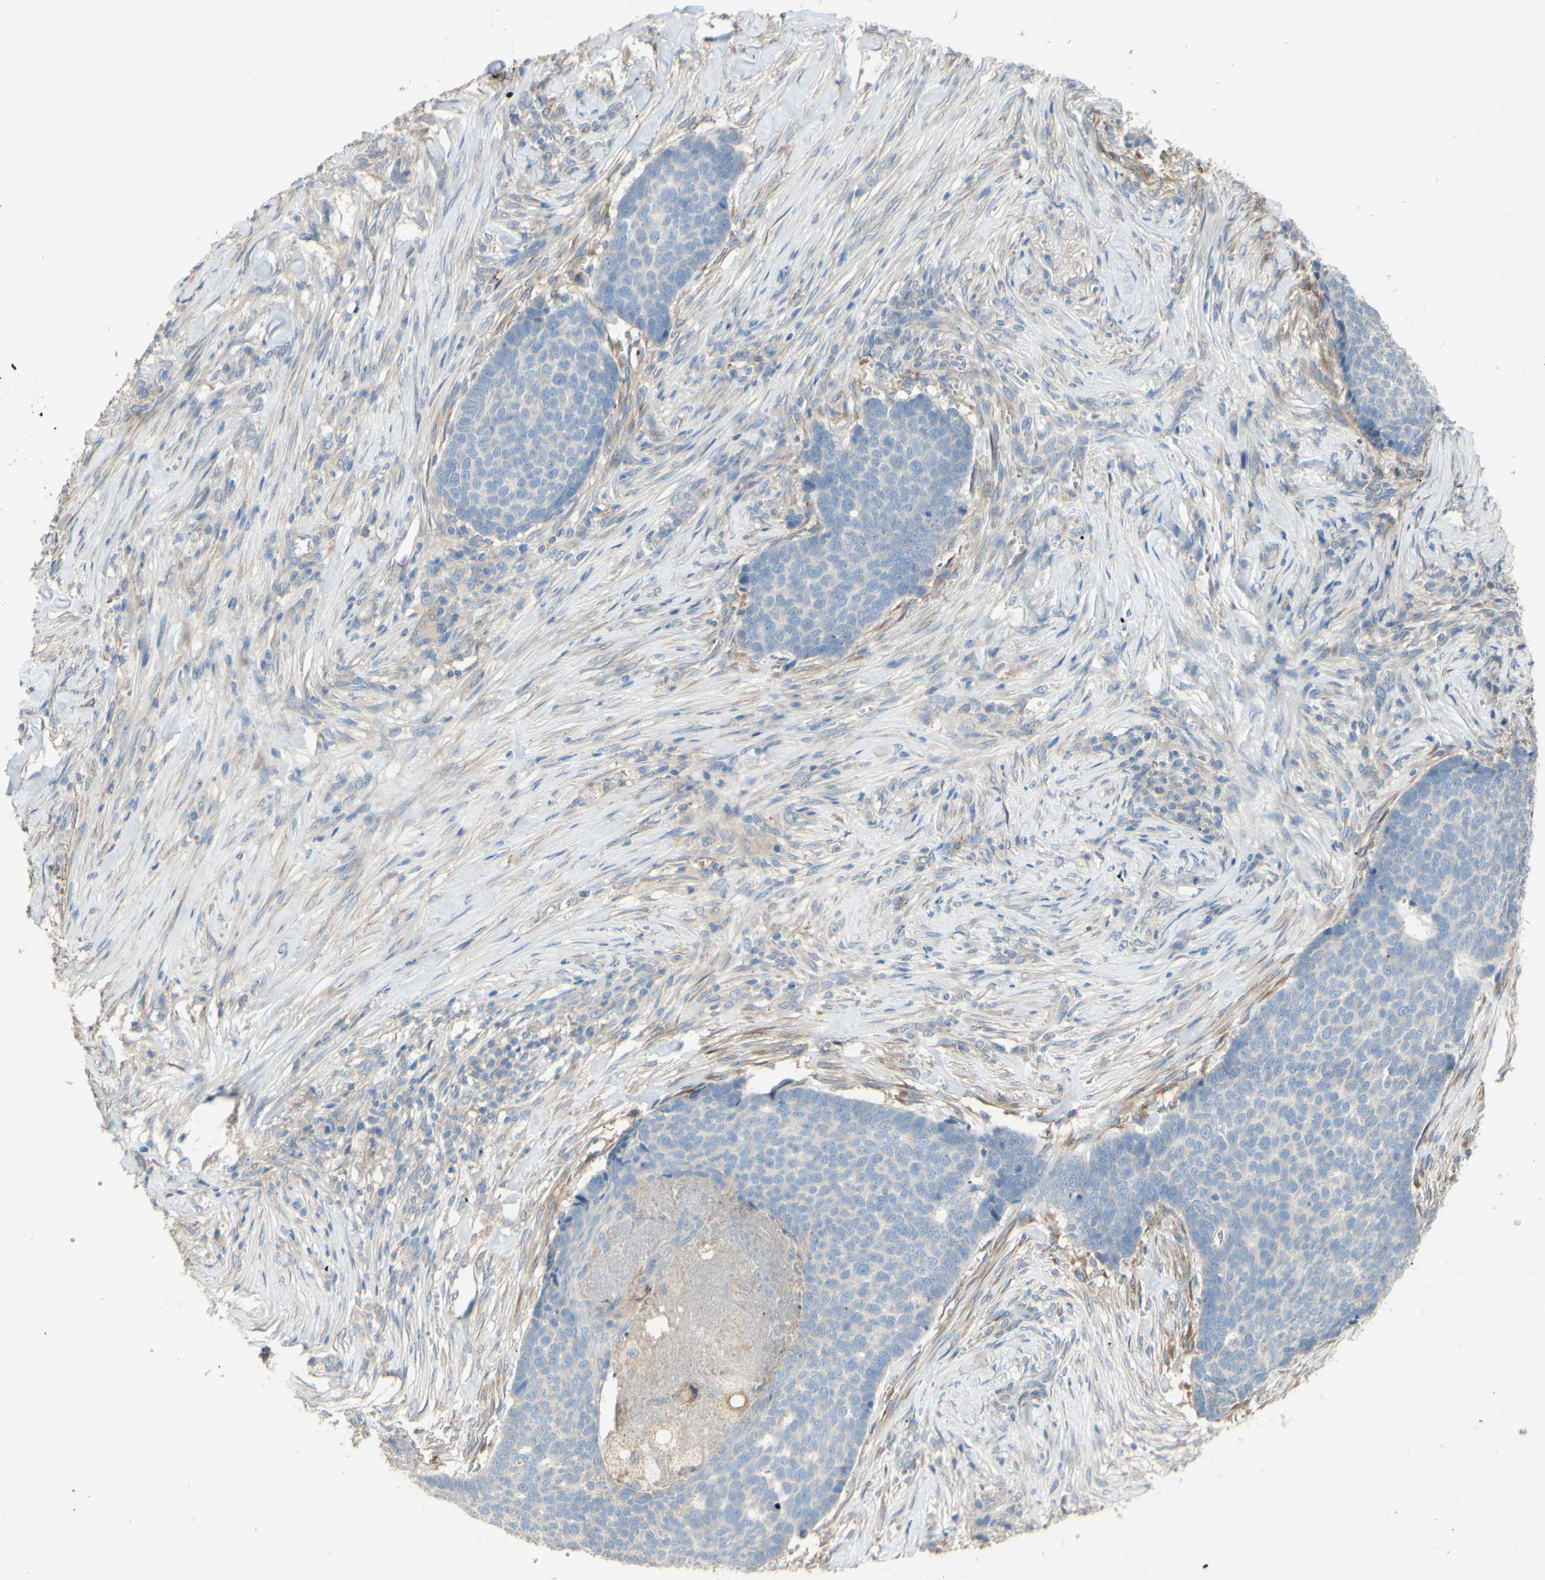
{"staining": {"intensity": "negative", "quantity": "none", "location": "none"}, "tissue": "skin cancer", "cell_type": "Tumor cells", "image_type": "cancer", "snomed": [{"axis": "morphology", "description": "Basal cell carcinoma"}, {"axis": "topography", "description": "Skin"}], "caption": "Protein analysis of skin cancer demonstrates no significant expression in tumor cells. (Immunohistochemistry (ihc), brightfield microscopy, high magnification).", "gene": "DKK3", "patient": {"sex": "male", "age": 84}}